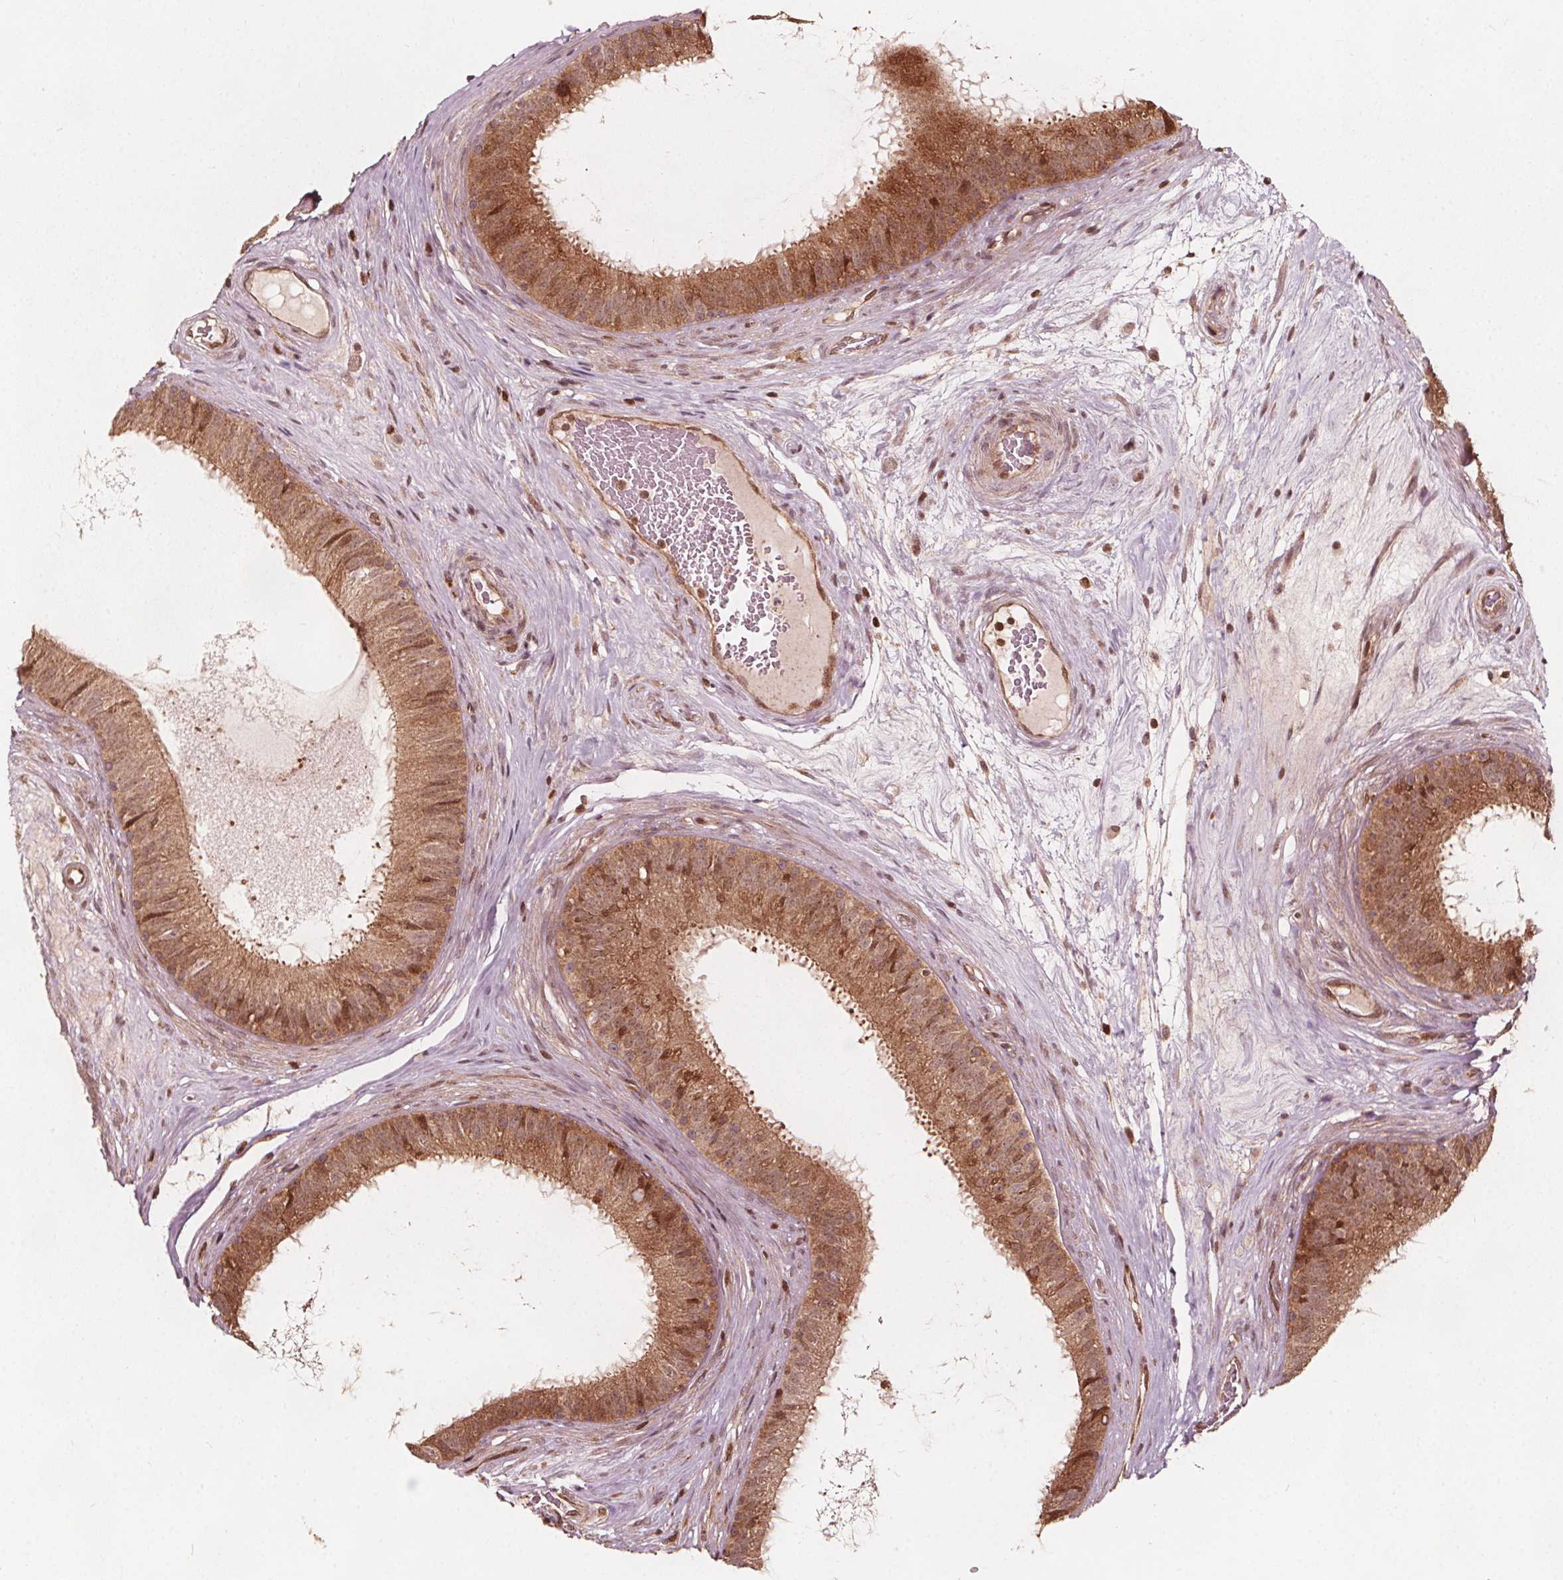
{"staining": {"intensity": "moderate", "quantity": "25%-75%", "location": "cytoplasmic/membranous,nuclear"}, "tissue": "epididymis", "cell_type": "Glandular cells", "image_type": "normal", "snomed": [{"axis": "morphology", "description": "Normal tissue, NOS"}, {"axis": "topography", "description": "Epididymis"}], "caption": "IHC of benign epididymis reveals medium levels of moderate cytoplasmic/membranous,nuclear expression in about 25%-75% of glandular cells.", "gene": "AIP", "patient": {"sex": "male", "age": 59}}